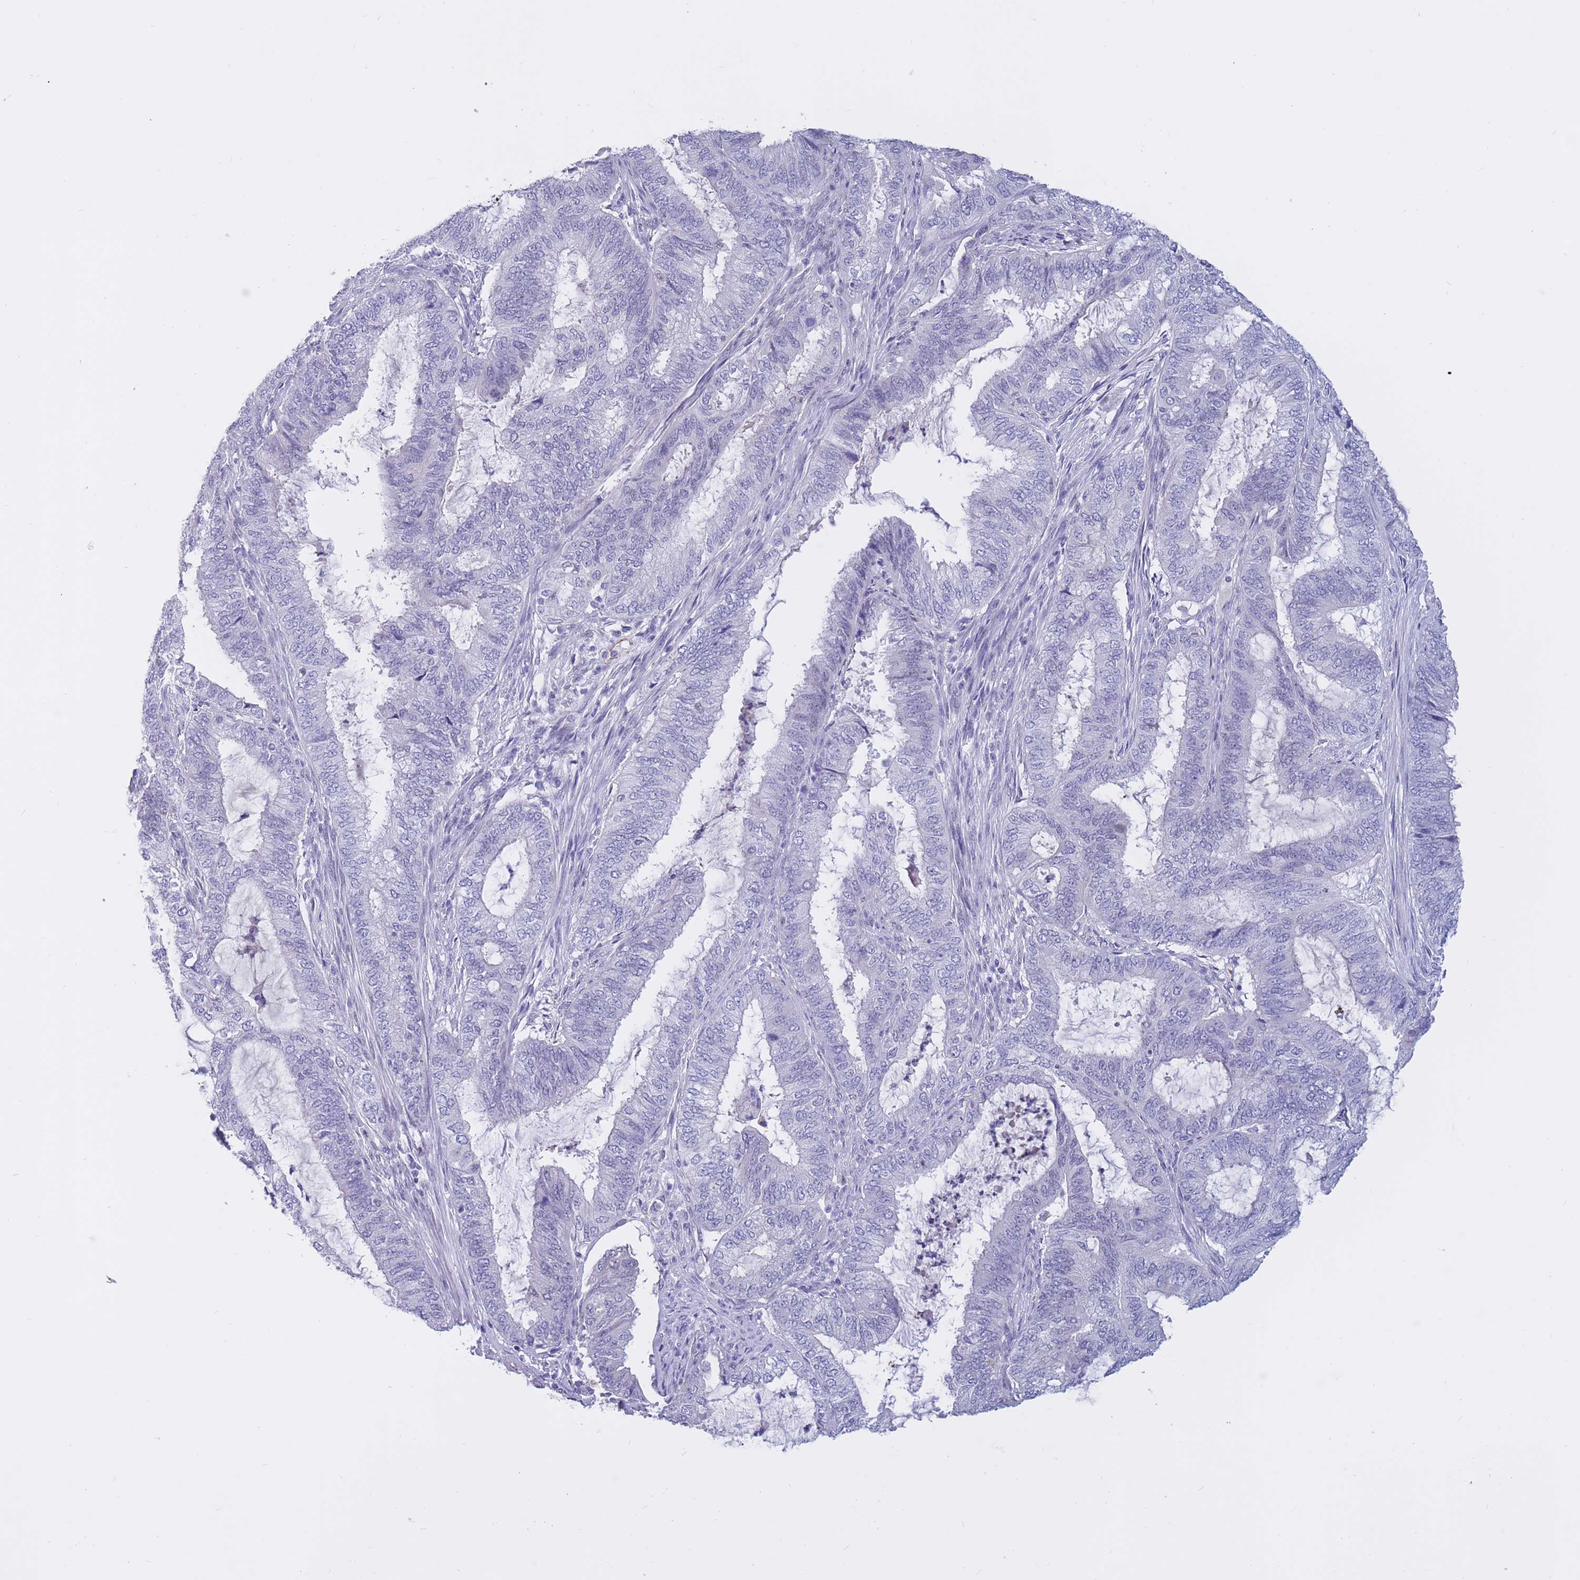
{"staining": {"intensity": "negative", "quantity": "none", "location": "none"}, "tissue": "endometrial cancer", "cell_type": "Tumor cells", "image_type": "cancer", "snomed": [{"axis": "morphology", "description": "Adenocarcinoma, NOS"}, {"axis": "topography", "description": "Endometrium"}], "caption": "The IHC image has no significant staining in tumor cells of endometrial cancer (adenocarcinoma) tissue. Brightfield microscopy of immunohistochemistry (IHC) stained with DAB (3,3'-diaminobenzidine) (brown) and hematoxylin (blue), captured at high magnification.", "gene": "BOP1", "patient": {"sex": "female", "age": 51}}